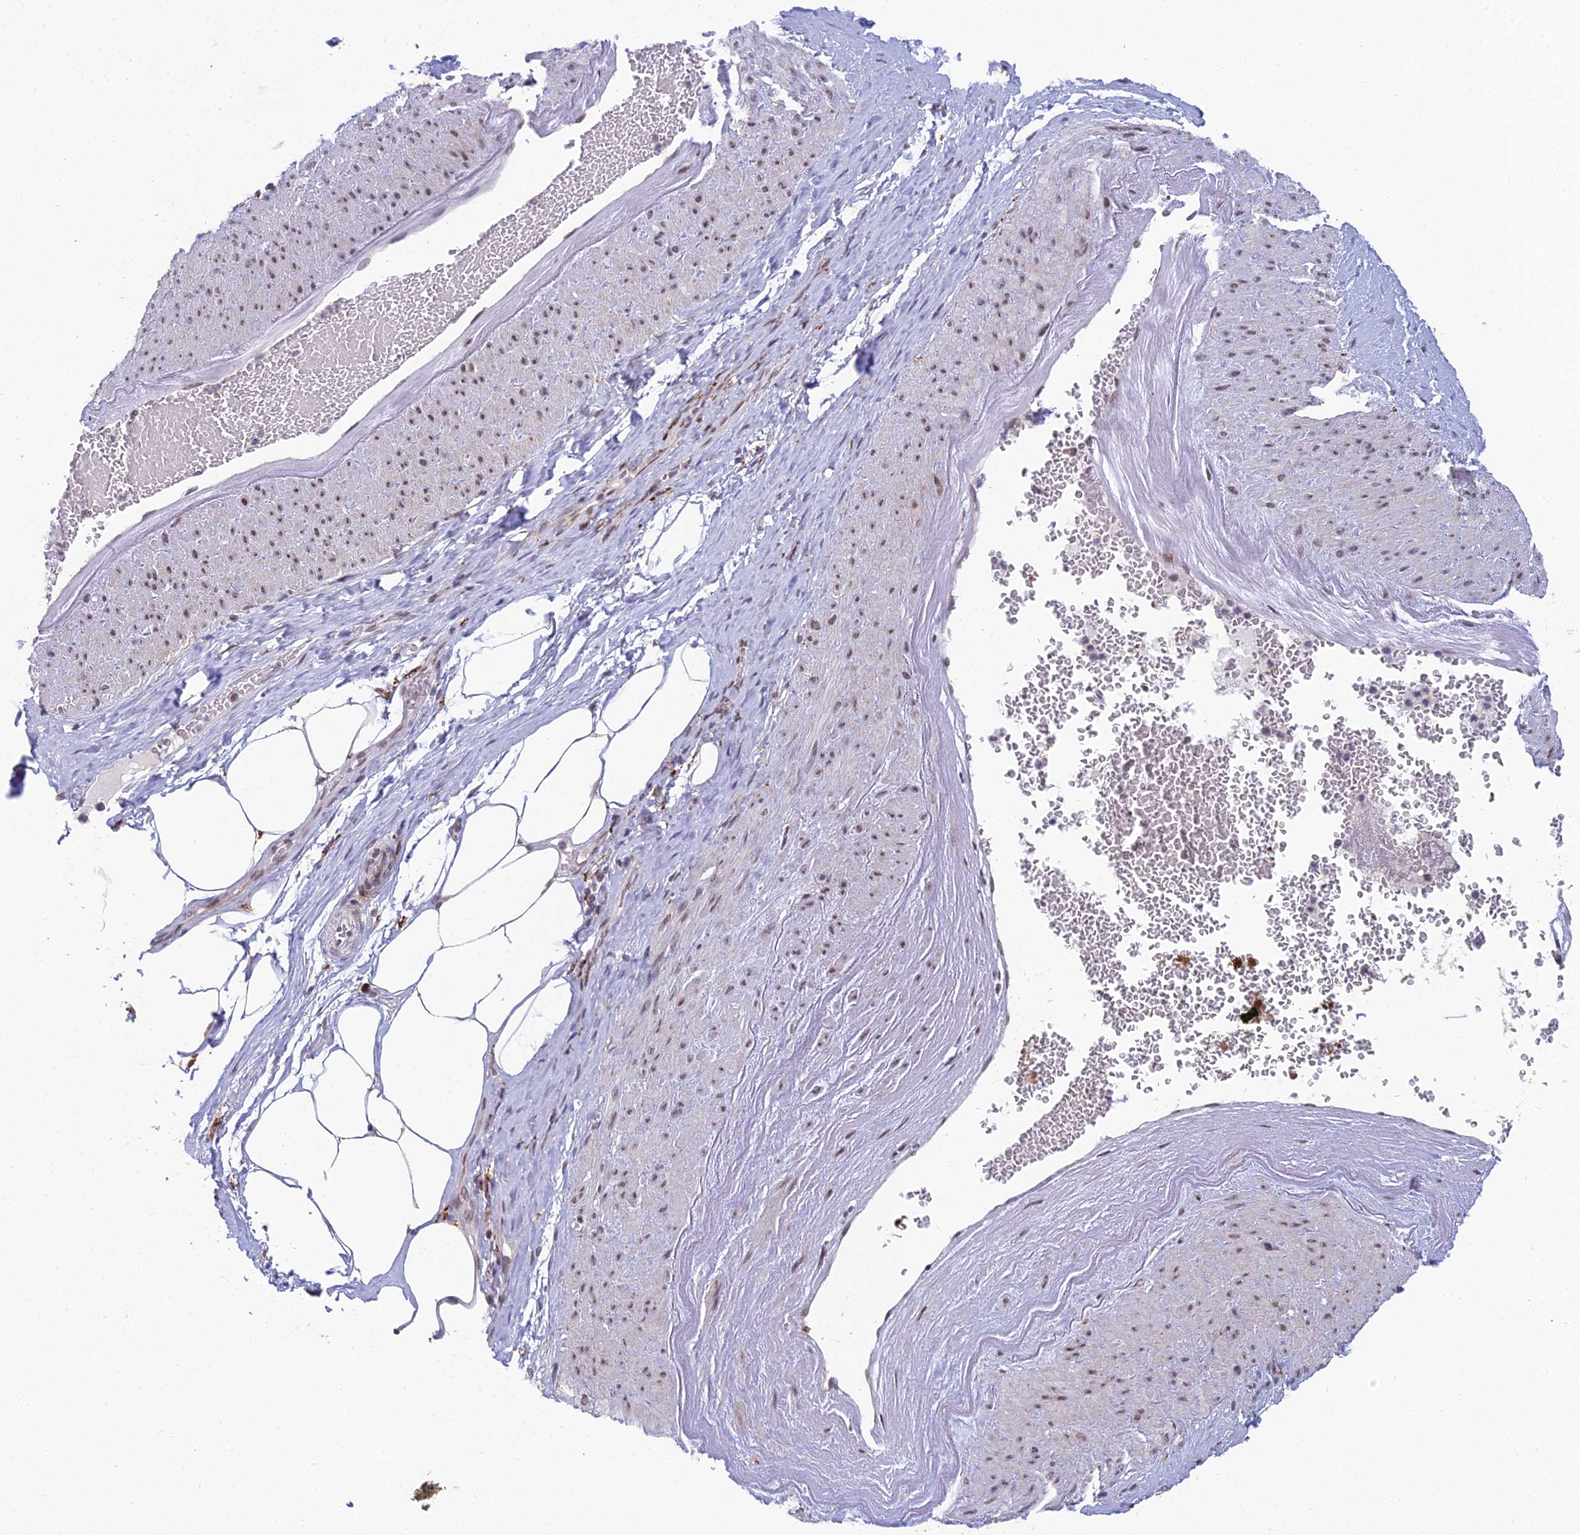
{"staining": {"intensity": "moderate", "quantity": "<25%", "location": "nuclear"}, "tissue": "adipose tissue", "cell_type": "Adipocytes", "image_type": "normal", "snomed": [{"axis": "morphology", "description": "Normal tissue, NOS"}, {"axis": "morphology", "description": "Adenocarcinoma, Low grade"}, {"axis": "topography", "description": "Prostate"}, {"axis": "topography", "description": "Peripheral nerve tissue"}], "caption": "A high-resolution micrograph shows IHC staining of benign adipose tissue, which displays moderate nuclear positivity in approximately <25% of adipocytes.", "gene": "ABHD17A", "patient": {"sex": "male", "age": 63}}